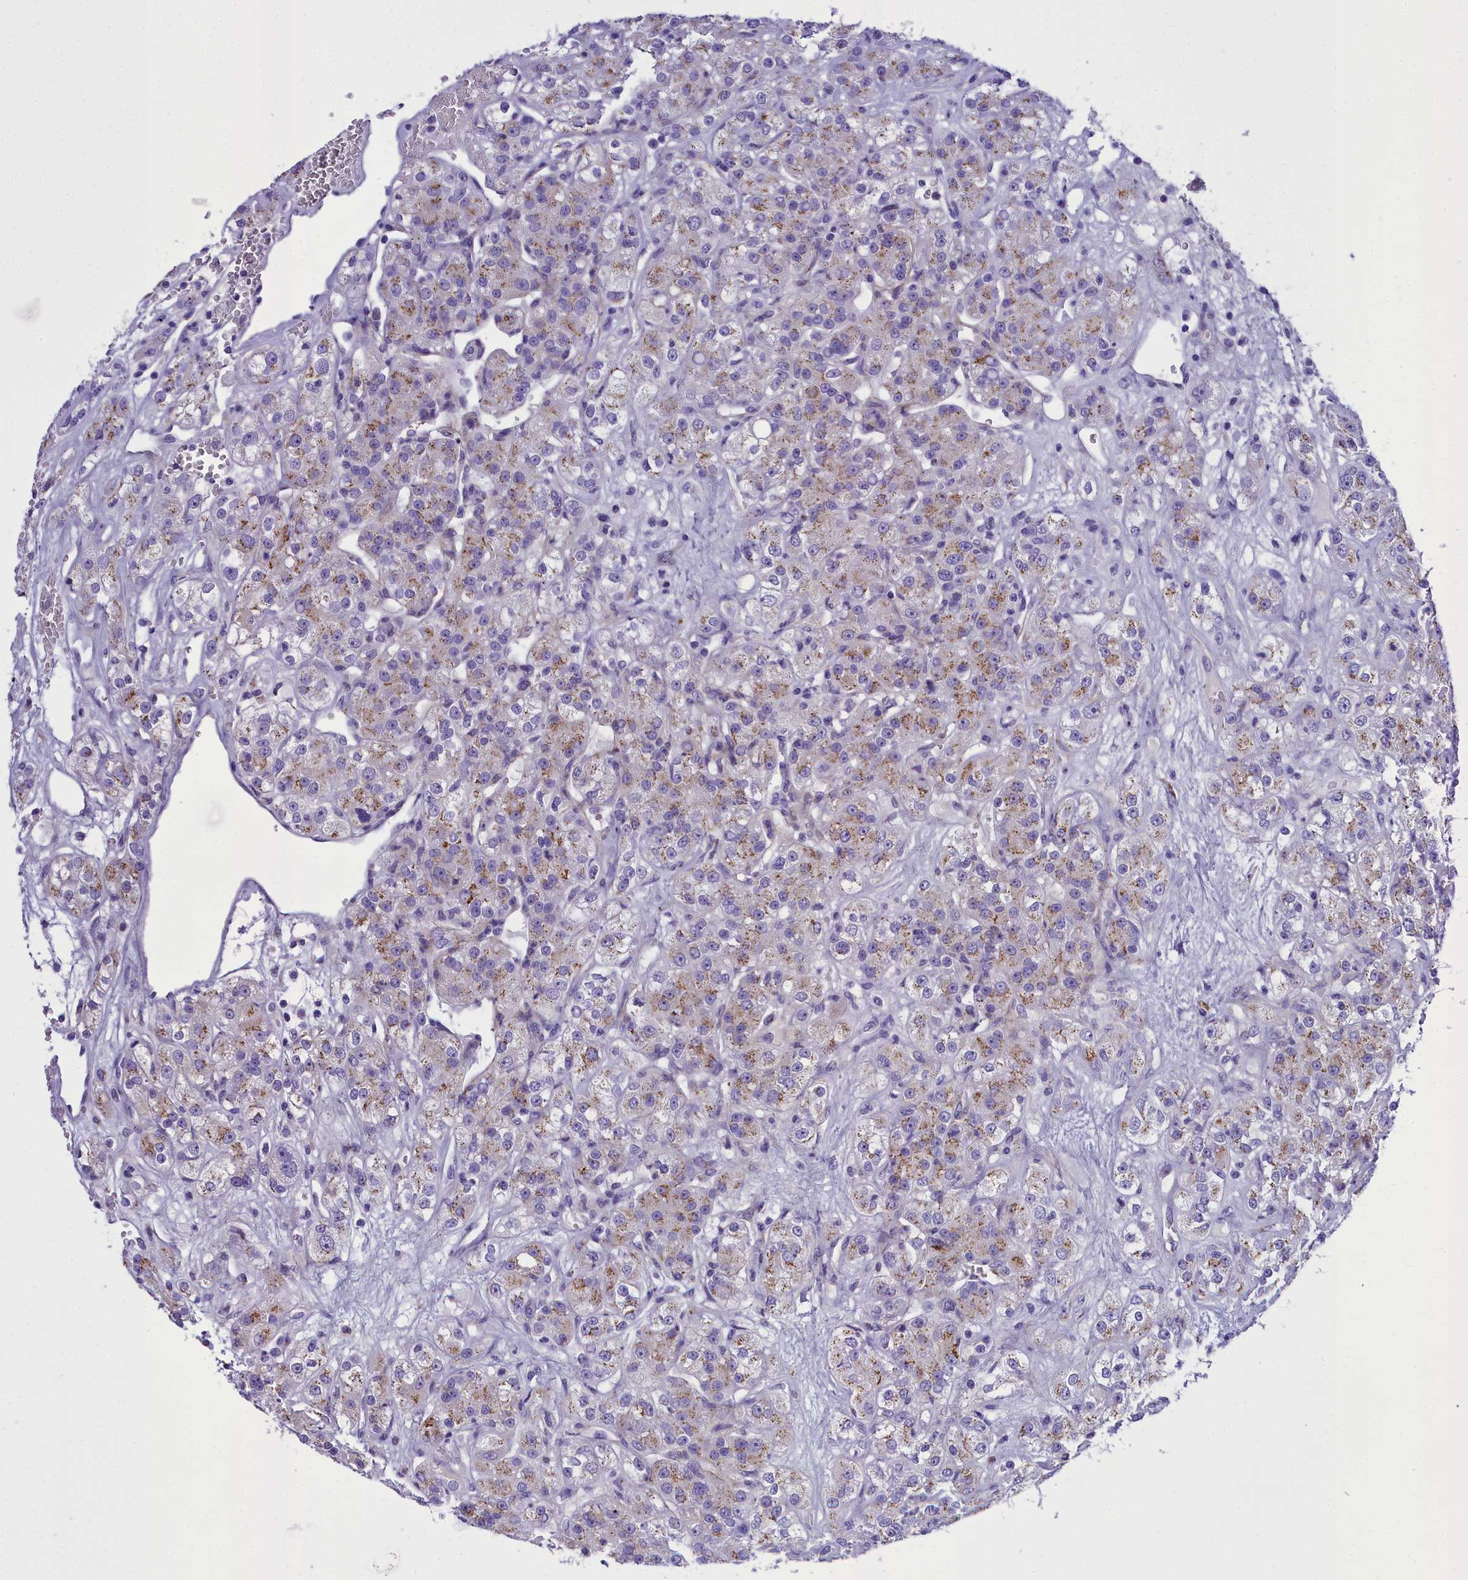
{"staining": {"intensity": "moderate", "quantity": "25%-75%", "location": "cytoplasmic/membranous"}, "tissue": "renal cancer", "cell_type": "Tumor cells", "image_type": "cancer", "snomed": [{"axis": "morphology", "description": "Normal tissue, NOS"}, {"axis": "morphology", "description": "Adenocarcinoma, NOS"}, {"axis": "topography", "description": "Kidney"}], "caption": "There is medium levels of moderate cytoplasmic/membranous expression in tumor cells of renal cancer (adenocarcinoma), as demonstrated by immunohistochemical staining (brown color).", "gene": "GFRA1", "patient": {"sex": "male", "age": 61}}